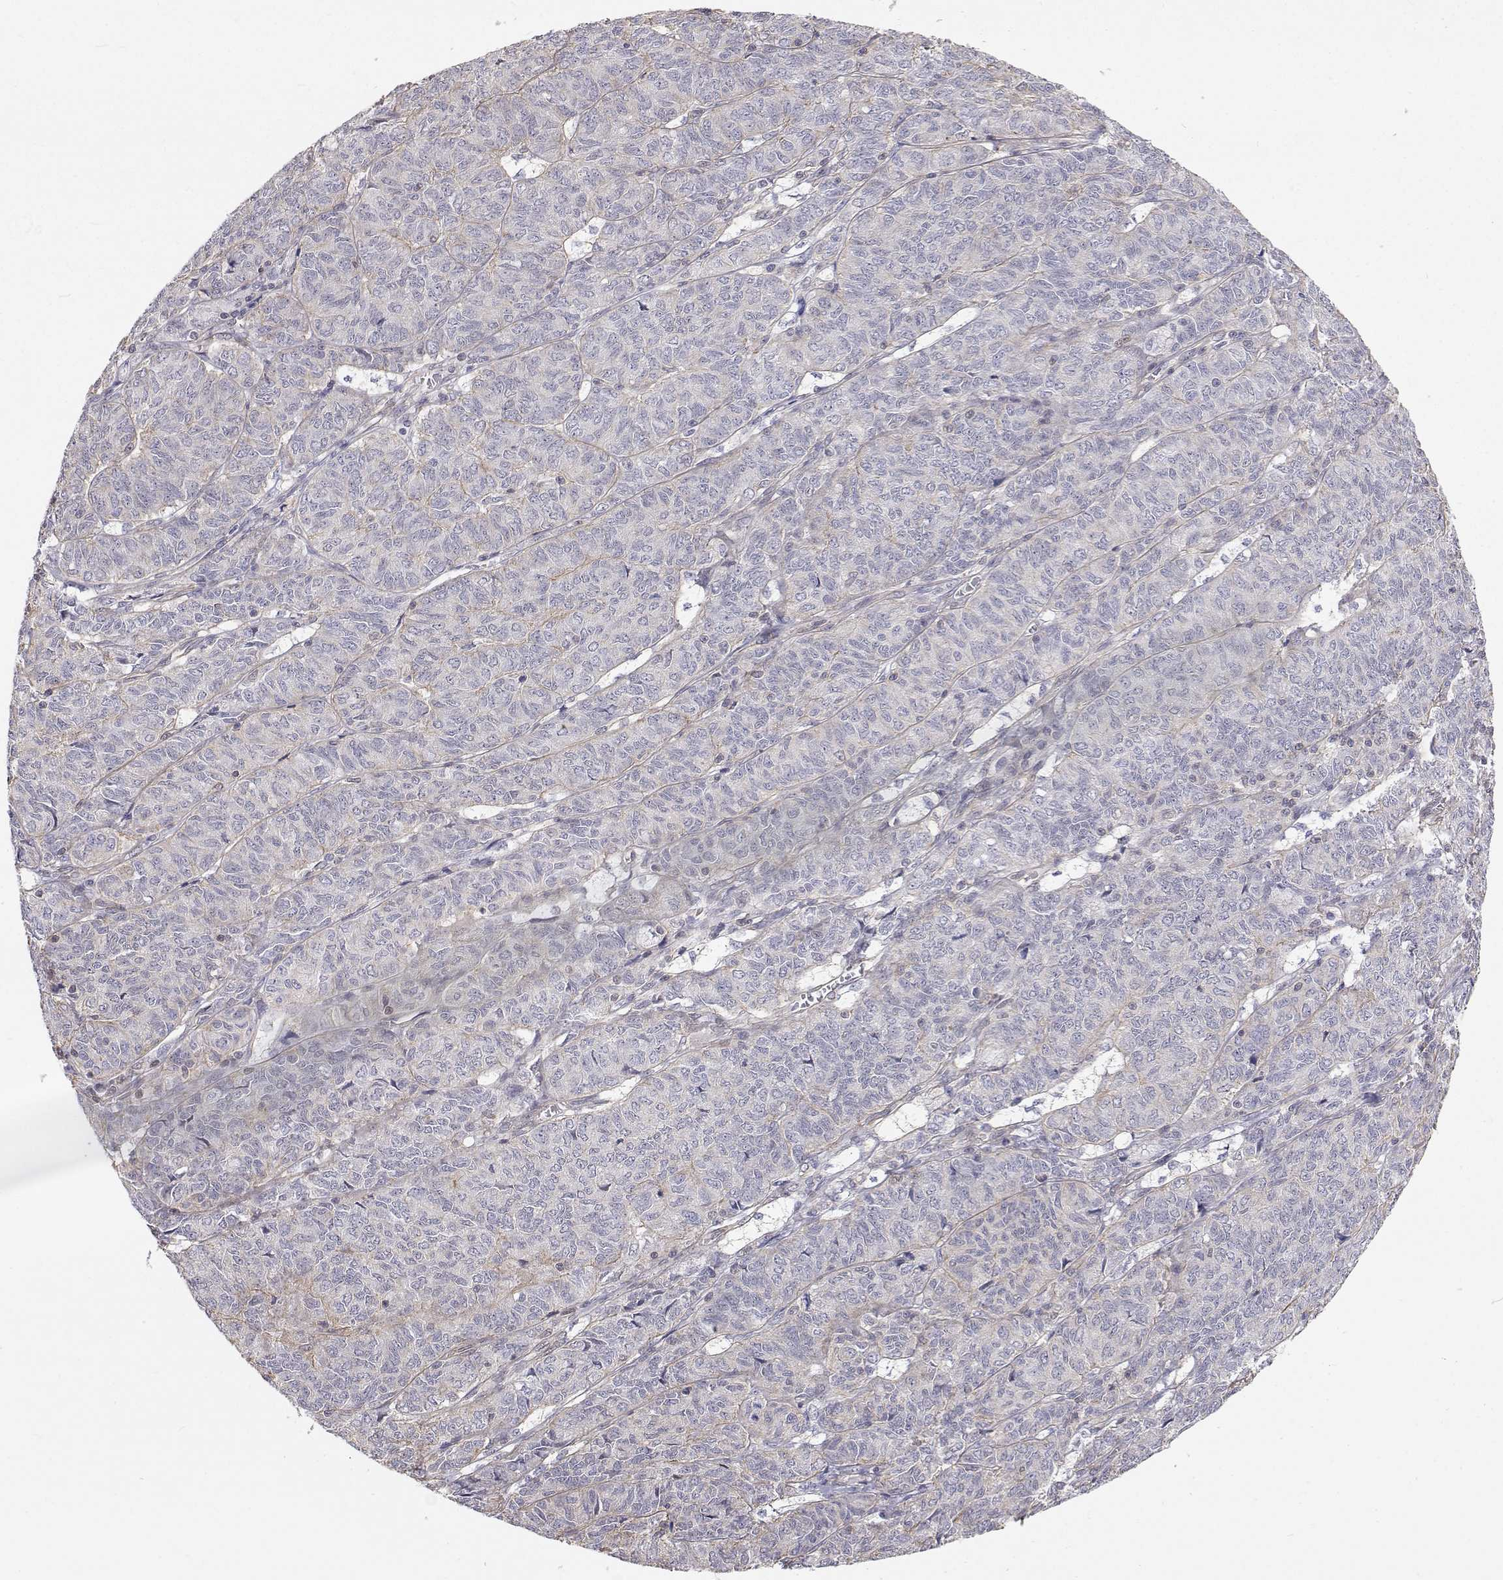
{"staining": {"intensity": "negative", "quantity": "none", "location": "none"}, "tissue": "ovarian cancer", "cell_type": "Tumor cells", "image_type": "cancer", "snomed": [{"axis": "morphology", "description": "Carcinoma, endometroid"}, {"axis": "topography", "description": "Ovary"}], "caption": "Image shows no protein positivity in tumor cells of ovarian cancer tissue.", "gene": "GSDMA", "patient": {"sex": "female", "age": 80}}